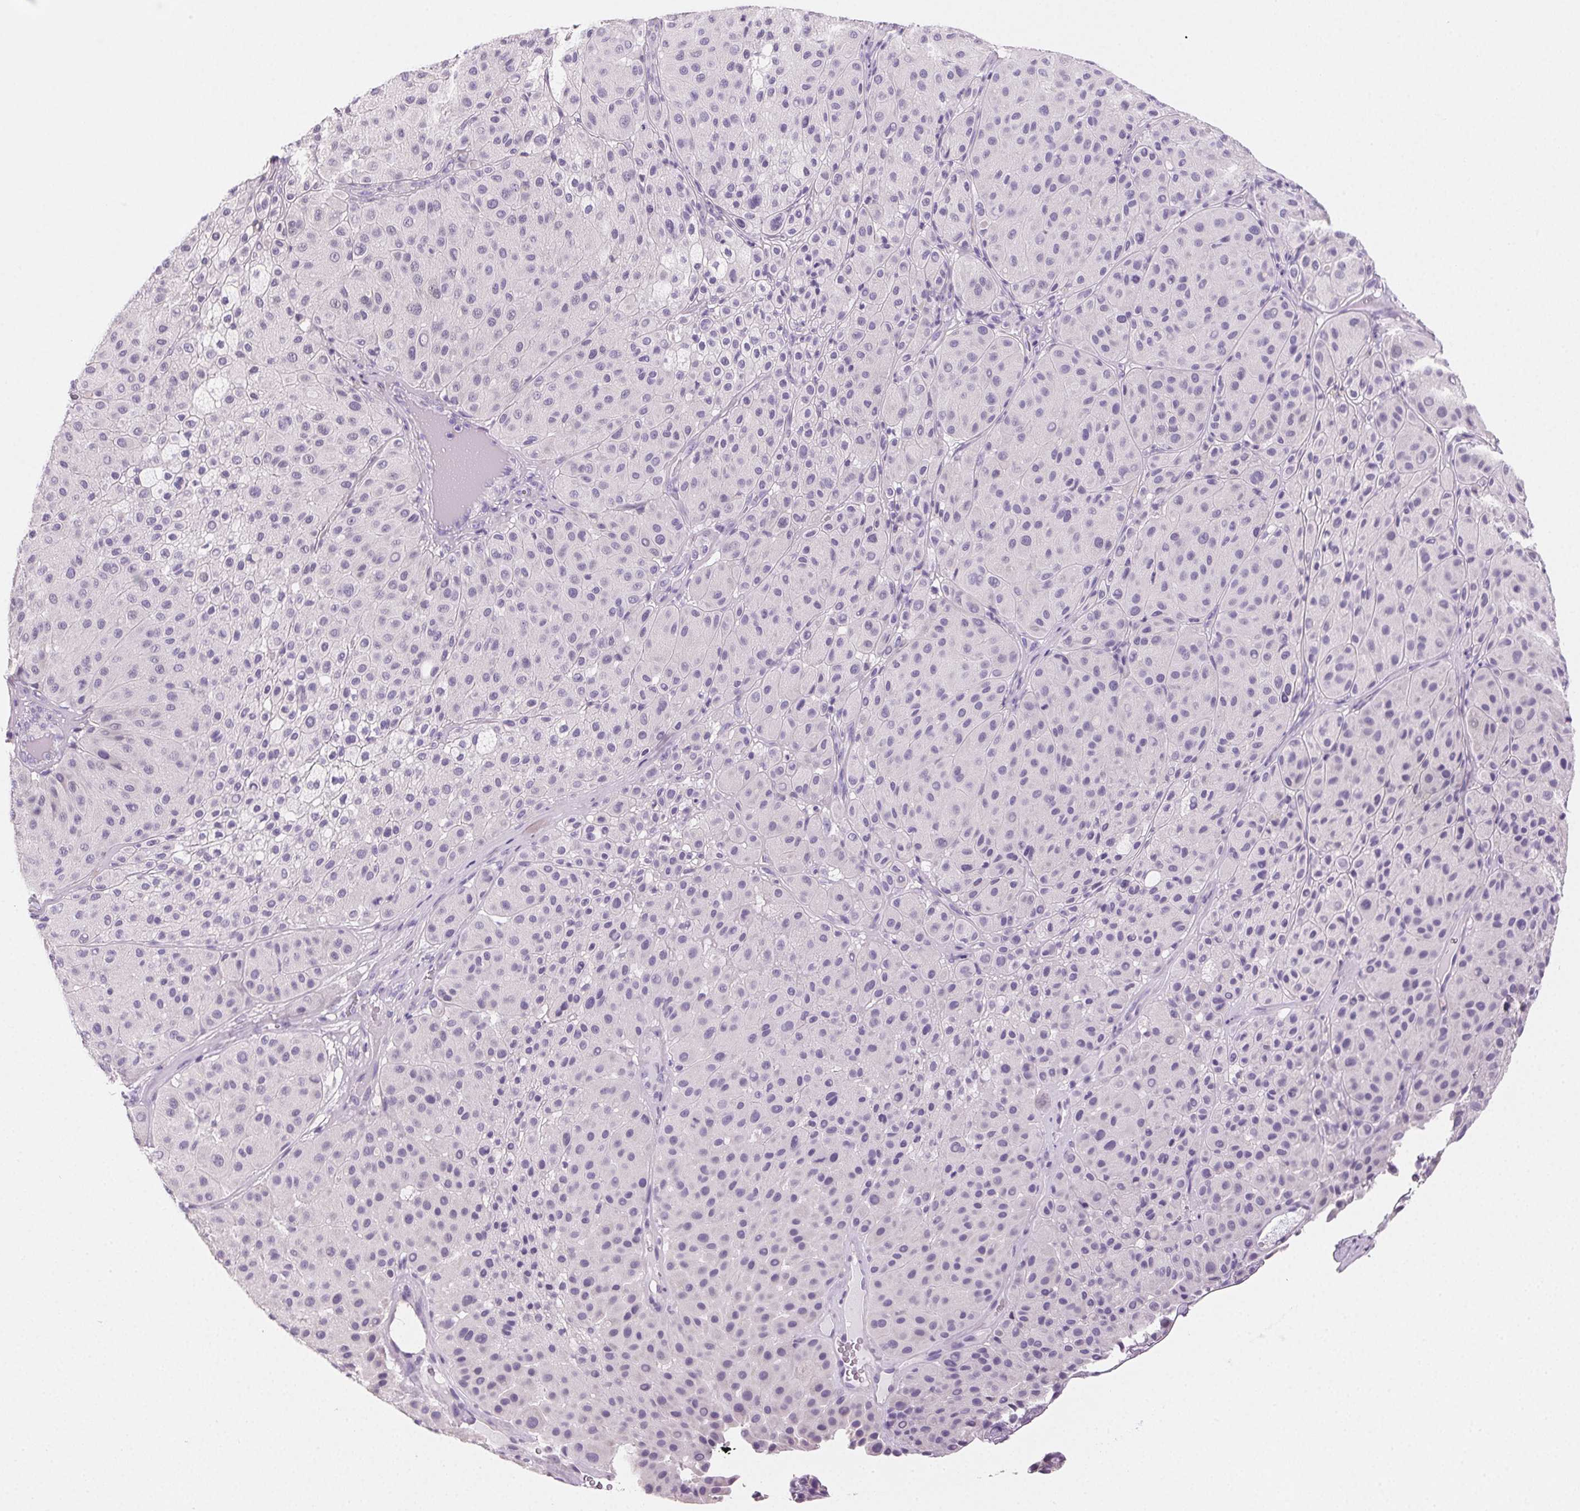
{"staining": {"intensity": "negative", "quantity": "none", "location": "none"}, "tissue": "melanoma", "cell_type": "Tumor cells", "image_type": "cancer", "snomed": [{"axis": "morphology", "description": "Malignant melanoma, Metastatic site"}, {"axis": "topography", "description": "Smooth muscle"}], "caption": "DAB immunohistochemical staining of malignant melanoma (metastatic site) exhibits no significant expression in tumor cells. The staining is performed using DAB brown chromogen with nuclei counter-stained in using hematoxylin.", "gene": "PRSS3", "patient": {"sex": "male", "age": 41}}